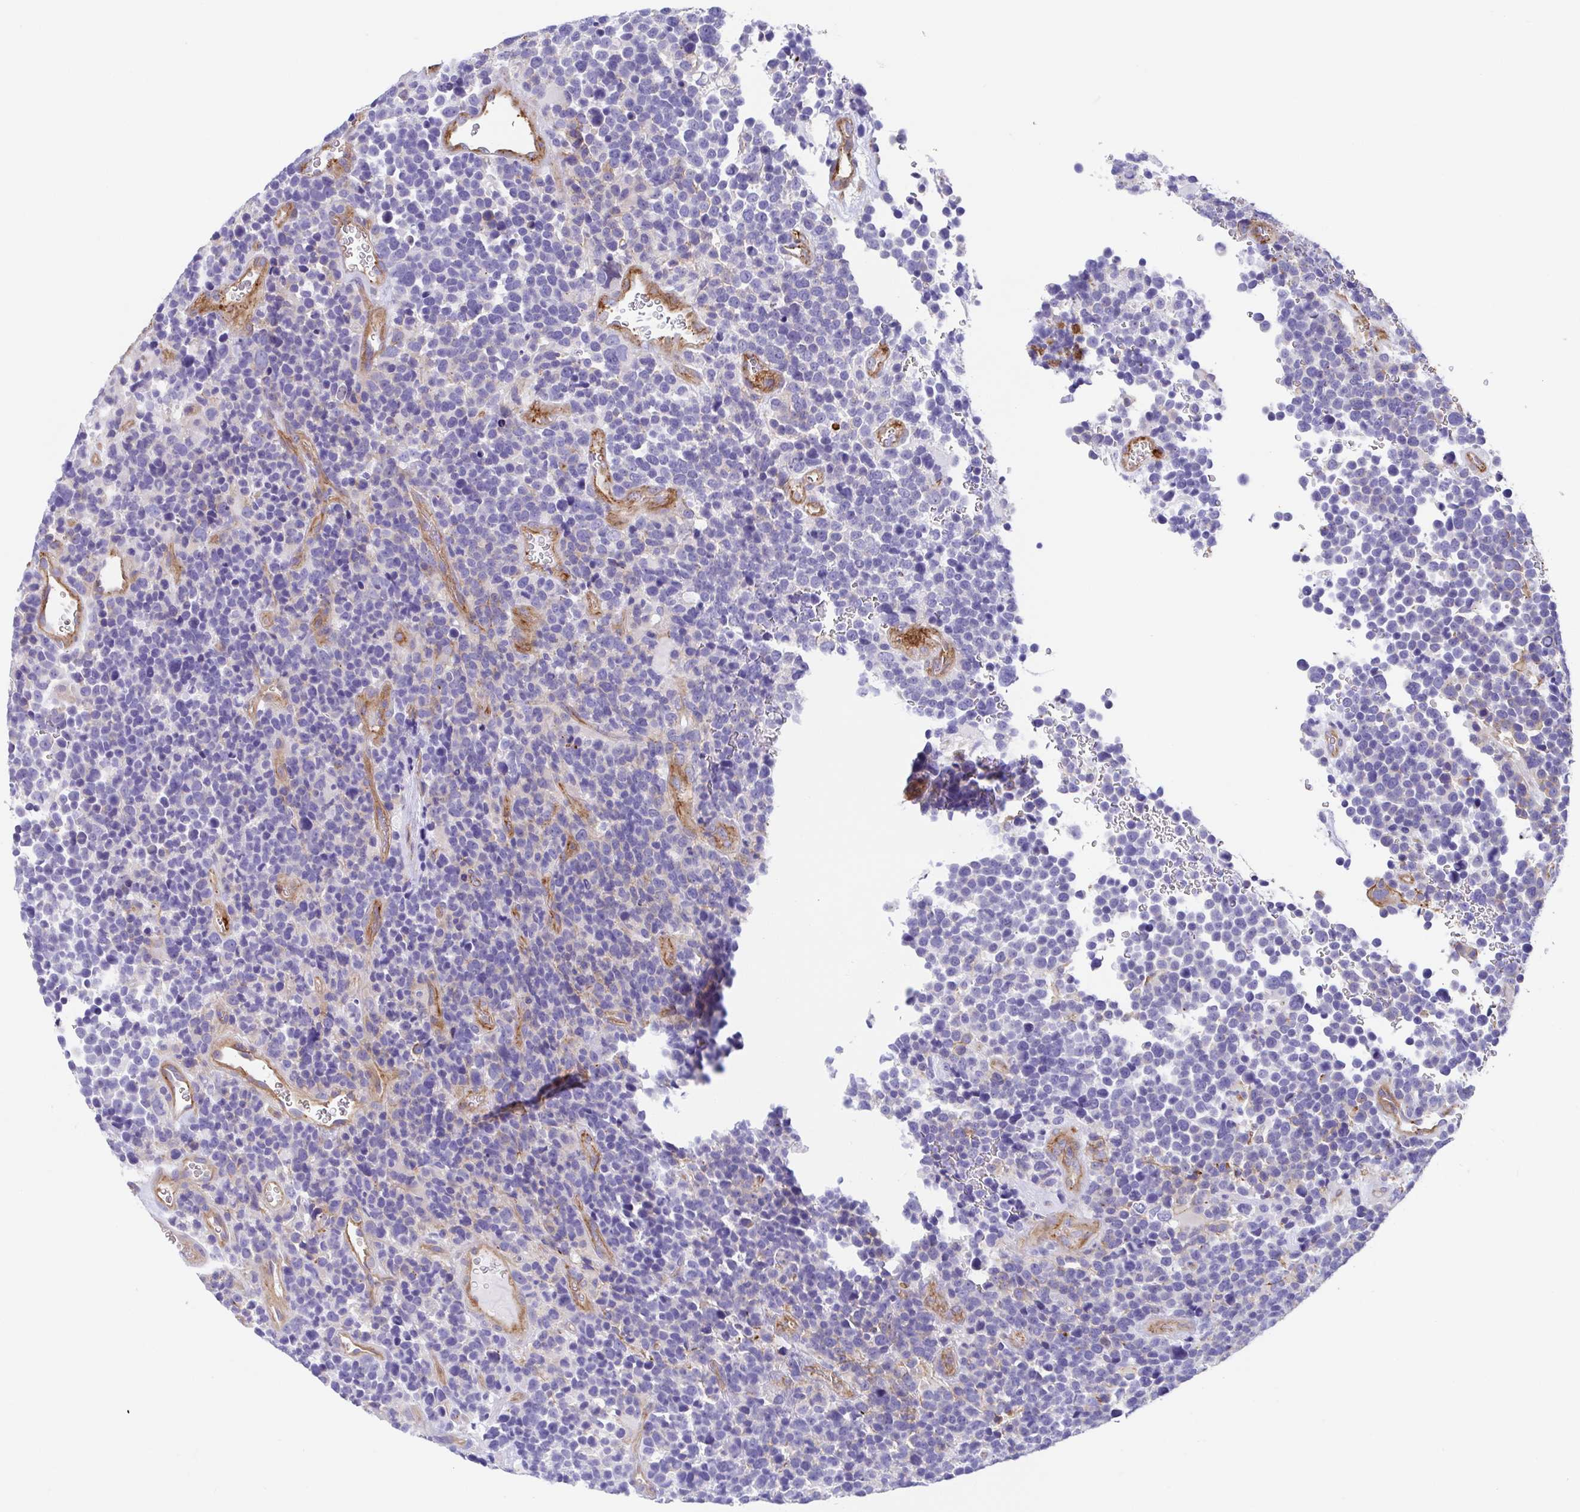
{"staining": {"intensity": "negative", "quantity": "none", "location": "none"}, "tissue": "glioma", "cell_type": "Tumor cells", "image_type": "cancer", "snomed": [{"axis": "morphology", "description": "Glioma, malignant, High grade"}, {"axis": "topography", "description": "Brain"}], "caption": "Immunohistochemistry (IHC) histopathology image of glioma stained for a protein (brown), which exhibits no positivity in tumor cells.", "gene": "TRAM2", "patient": {"sex": "male", "age": 33}}